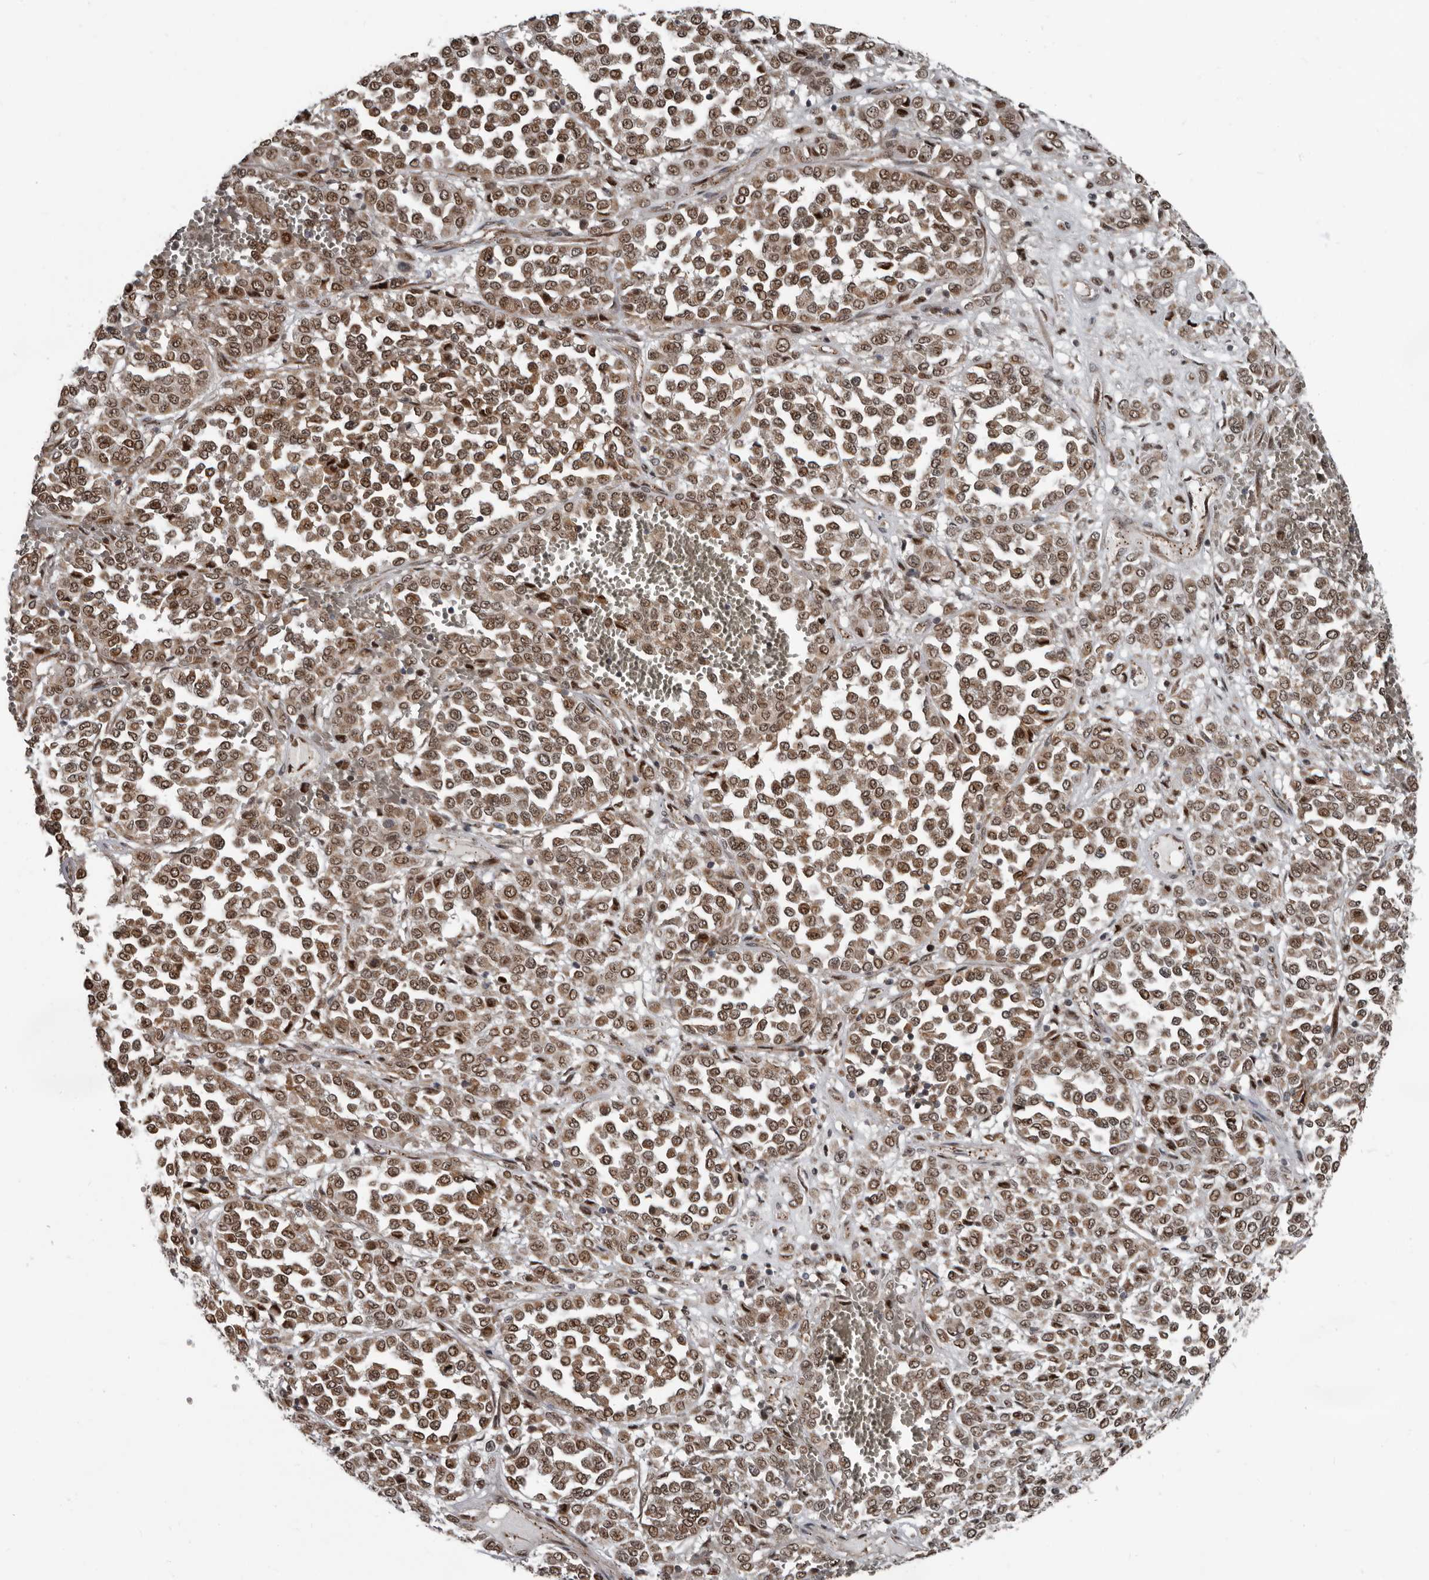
{"staining": {"intensity": "moderate", "quantity": ">75%", "location": "cytoplasmic/membranous,nuclear"}, "tissue": "melanoma", "cell_type": "Tumor cells", "image_type": "cancer", "snomed": [{"axis": "morphology", "description": "Malignant melanoma, Metastatic site"}, {"axis": "topography", "description": "Pancreas"}], "caption": "IHC (DAB (3,3'-diaminobenzidine)) staining of malignant melanoma (metastatic site) shows moderate cytoplasmic/membranous and nuclear protein expression in about >75% of tumor cells.", "gene": "CHD1L", "patient": {"sex": "female", "age": 30}}